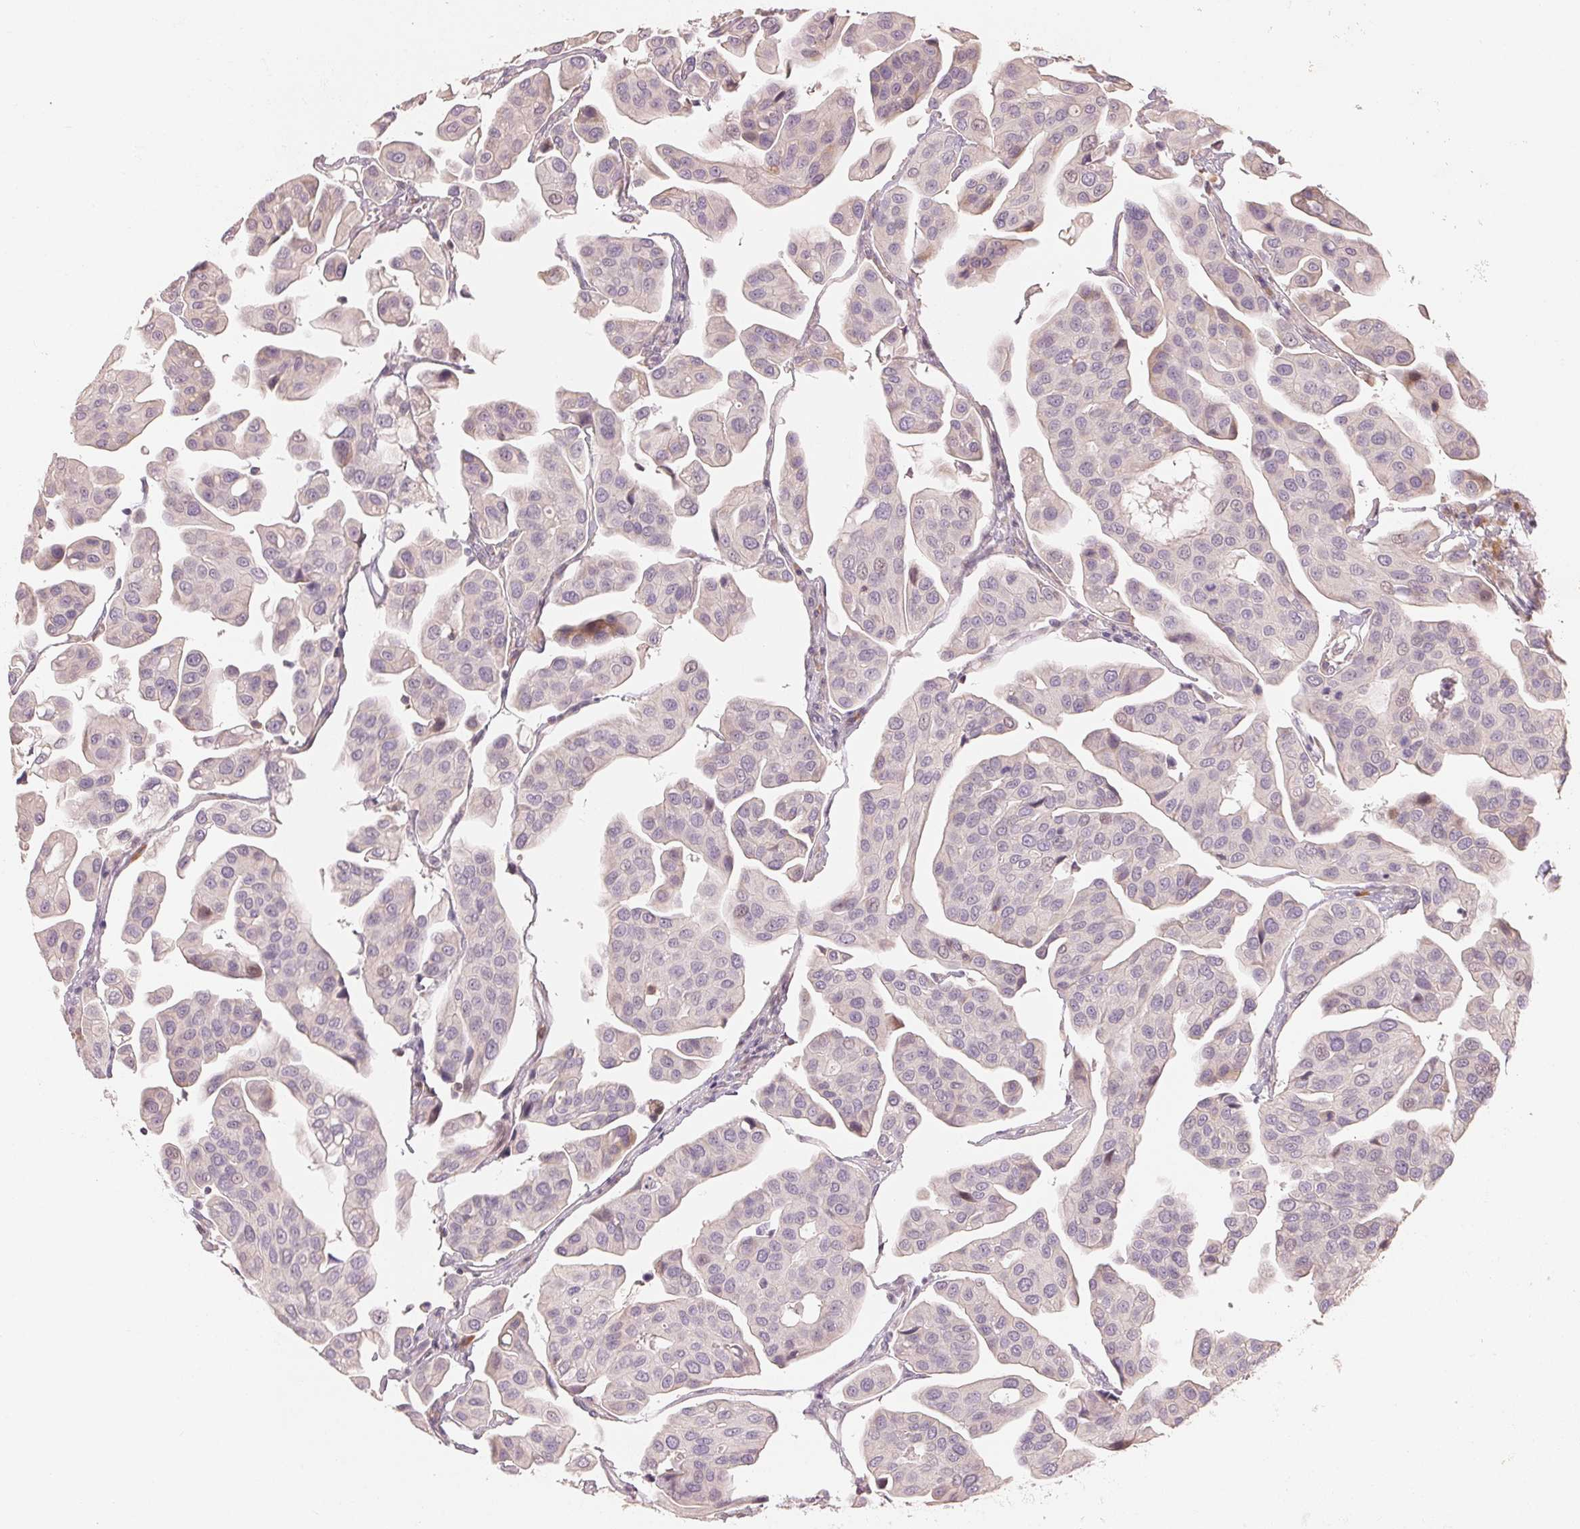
{"staining": {"intensity": "negative", "quantity": "none", "location": "none"}, "tissue": "renal cancer", "cell_type": "Tumor cells", "image_type": "cancer", "snomed": [{"axis": "morphology", "description": "Adenocarcinoma, NOS"}, {"axis": "topography", "description": "Urinary bladder"}], "caption": "The image reveals no staining of tumor cells in adenocarcinoma (renal).", "gene": "DENND2C", "patient": {"sex": "male", "age": 61}}